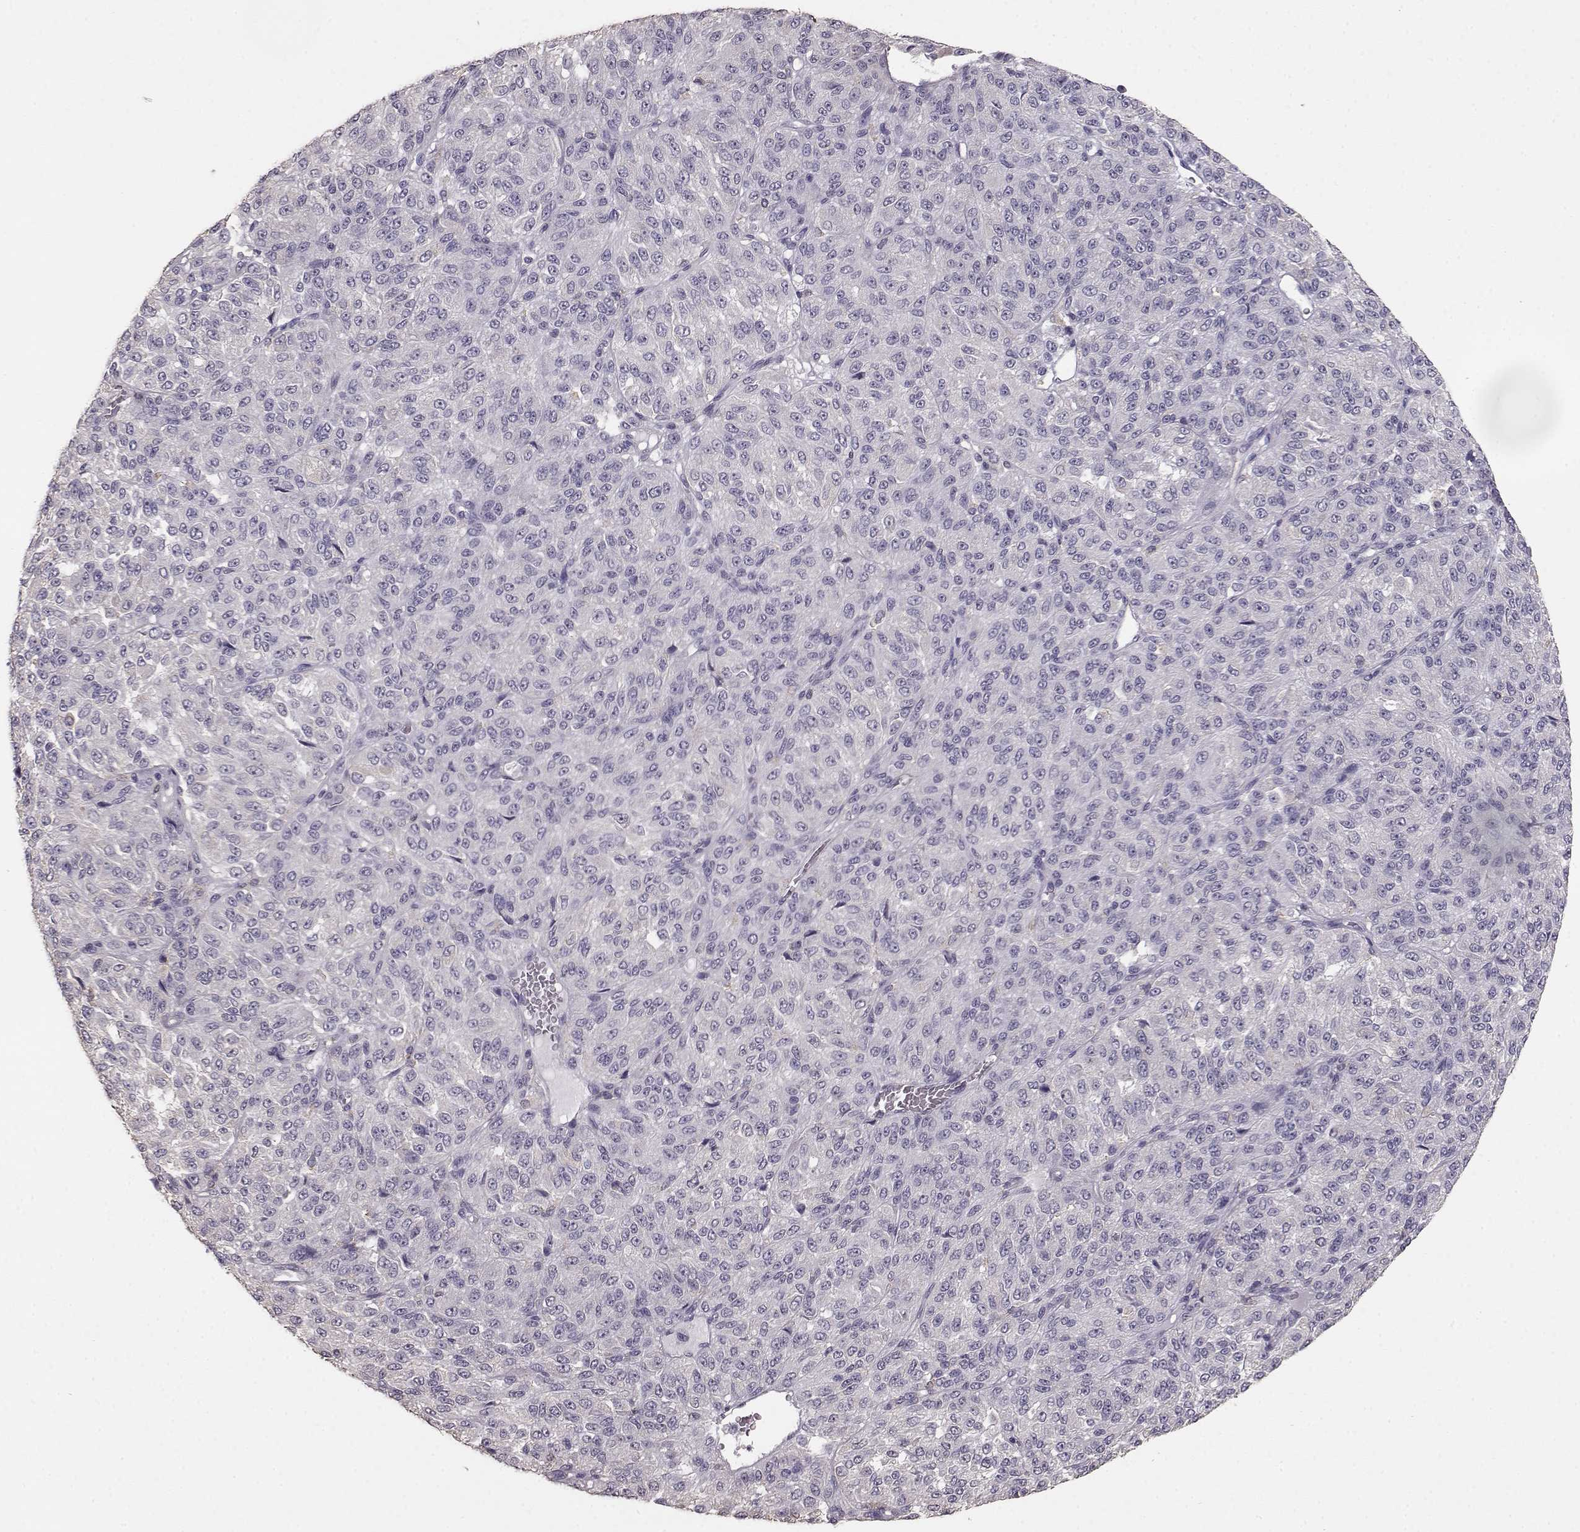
{"staining": {"intensity": "negative", "quantity": "none", "location": "none"}, "tissue": "melanoma", "cell_type": "Tumor cells", "image_type": "cancer", "snomed": [{"axis": "morphology", "description": "Malignant melanoma, Metastatic site"}, {"axis": "topography", "description": "Brain"}], "caption": "DAB immunohistochemical staining of melanoma demonstrates no significant staining in tumor cells.", "gene": "GABRG3", "patient": {"sex": "female", "age": 56}}